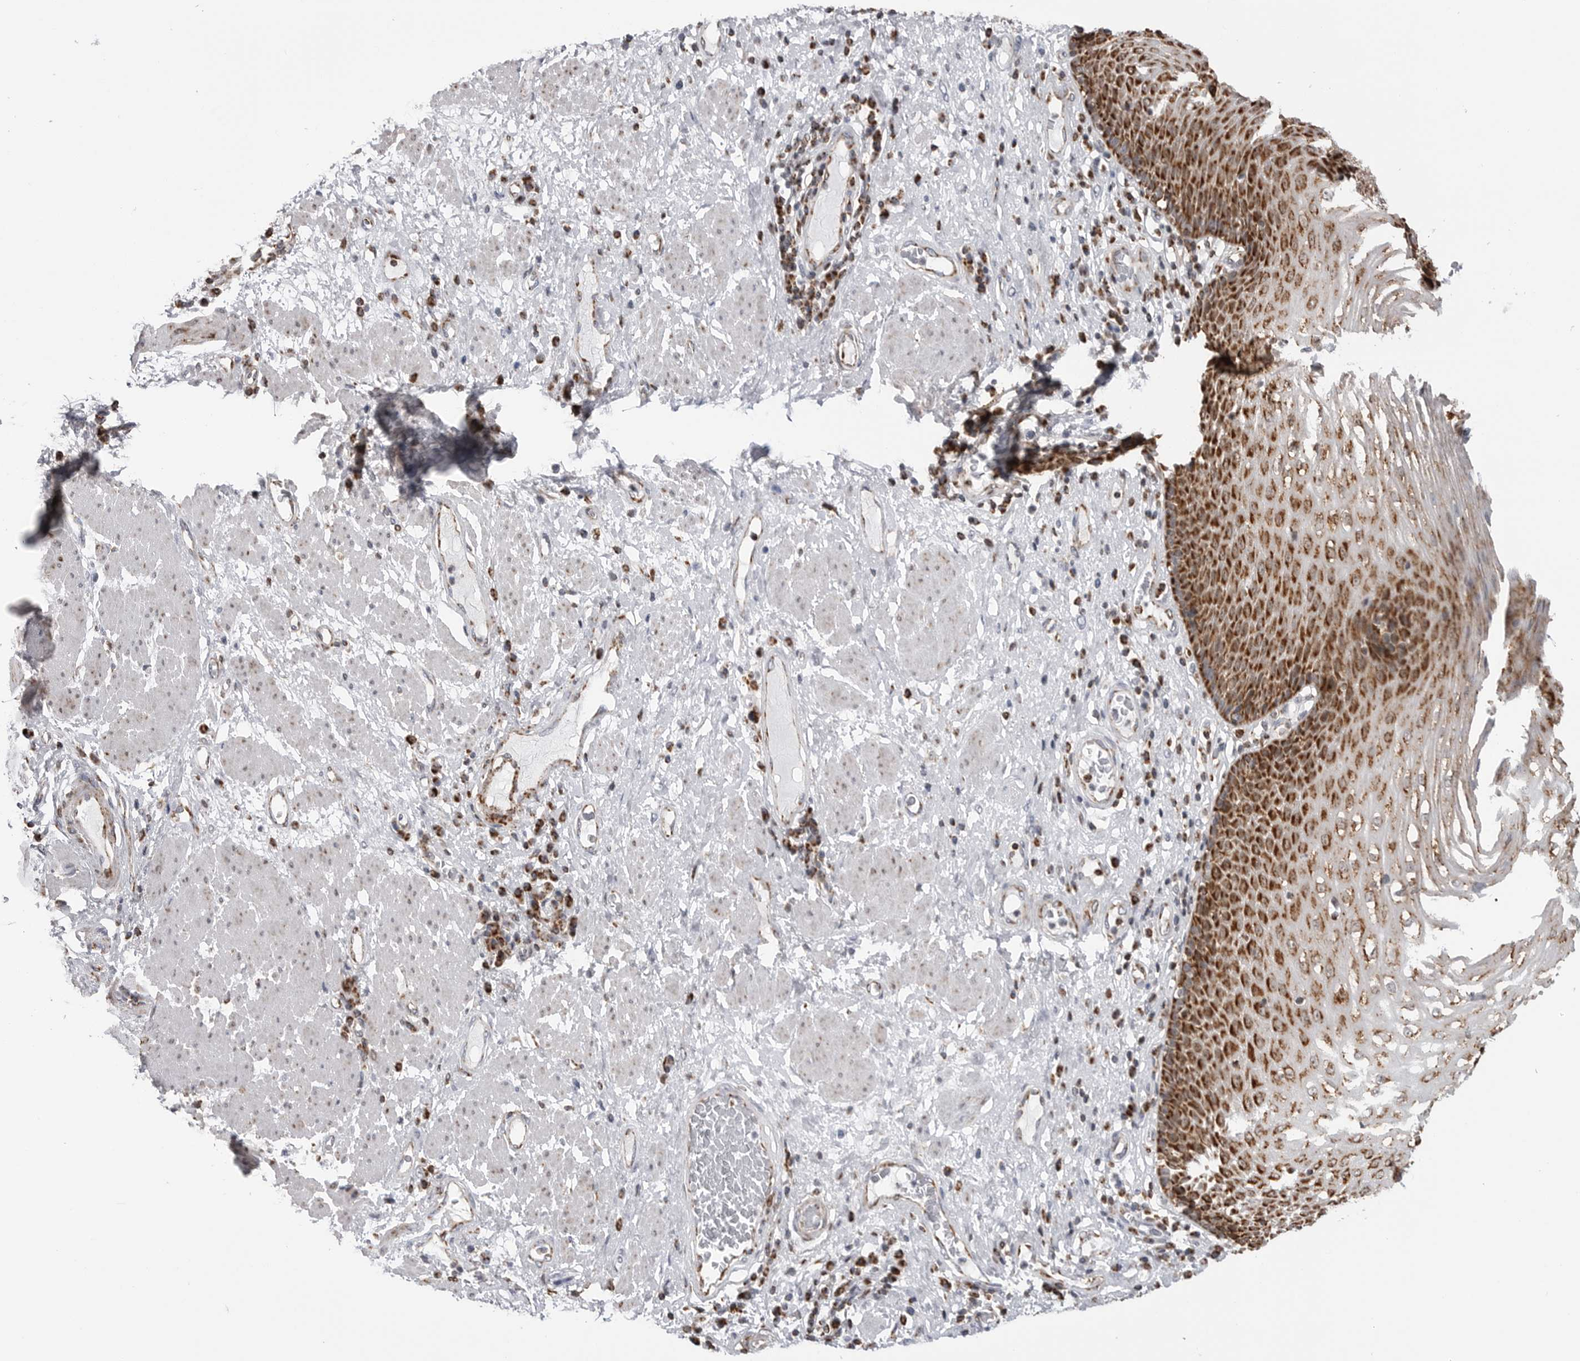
{"staining": {"intensity": "strong", "quantity": ">75%", "location": "cytoplasmic/membranous"}, "tissue": "esophagus", "cell_type": "Squamous epithelial cells", "image_type": "normal", "snomed": [{"axis": "morphology", "description": "Normal tissue, NOS"}, {"axis": "morphology", "description": "Adenocarcinoma, NOS"}, {"axis": "topography", "description": "Esophagus"}], "caption": "Protein expression analysis of benign esophagus shows strong cytoplasmic/membranous expression in about >75% of squamous epithelial cells.", "gene": "COX5A", "patient": {"sex": "male", "age": 62}}